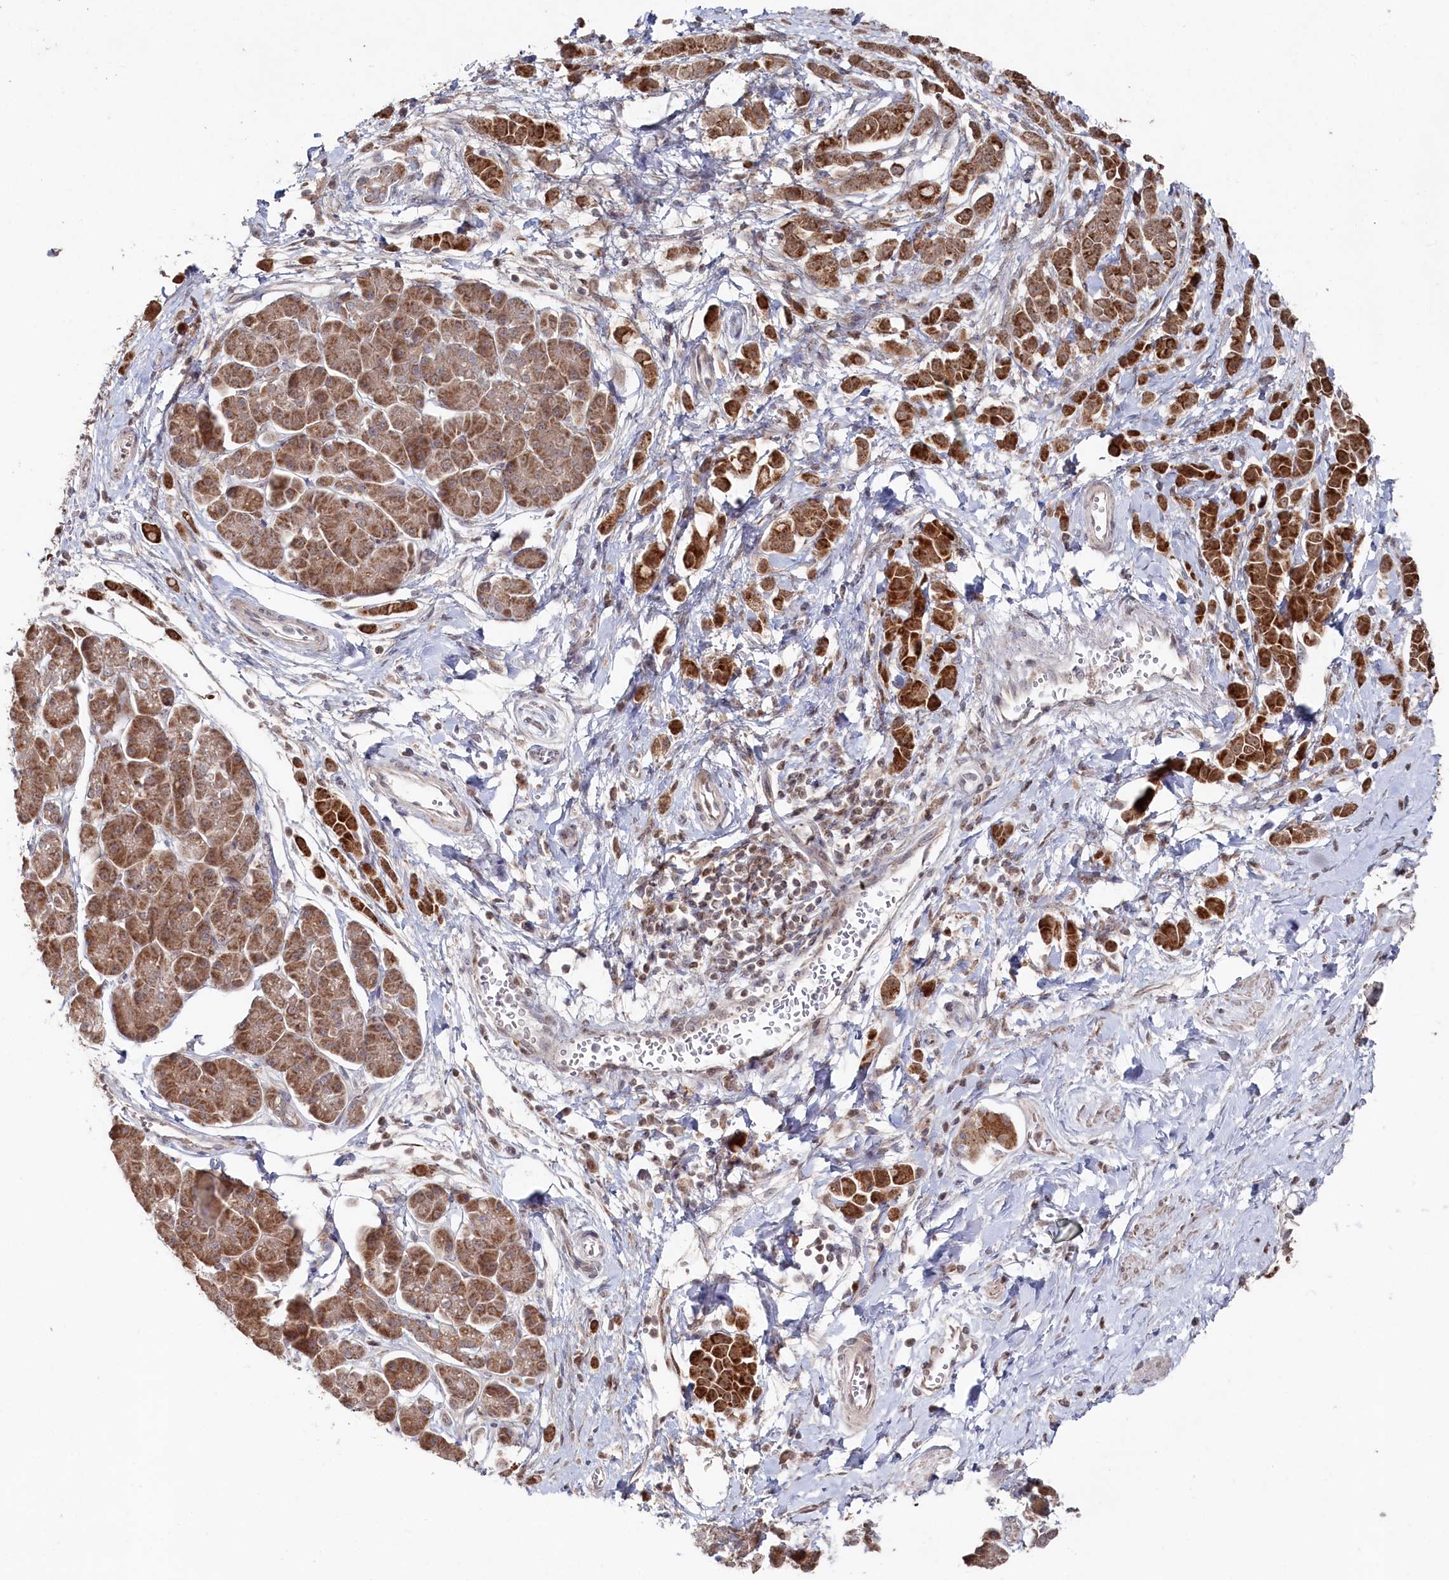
{"staining": {"intensity": "strong", "quantity": ">75%", "location": "cytoplasmic/membranous"}, "tissue": "pancreatic cancer", "cell_type": "Tumor cells", "image_type": "cancer", "snomed": [{"axis": "morphology", "description": "Normal tissue, NOS"}, {"axis": "morphology", "description": "Adenocarcinoma, NOS"}, {"axis": "topography", "description": "Pancreas"}], "caption": "Immunohistochemistry of human adenocarcinoma (pancreatic) shows high levels of strong cytoplasmic/membranous positivity in approximately >75% of tumor cells. The staining is performed using DAB (3,3'-diaminobenzidine) brown chromogen to label protein expression. The nuclei are counter-stained blue using hematoxylin.", "gene": "WAPL", "patient": {"sex": "female", "age": 64}}